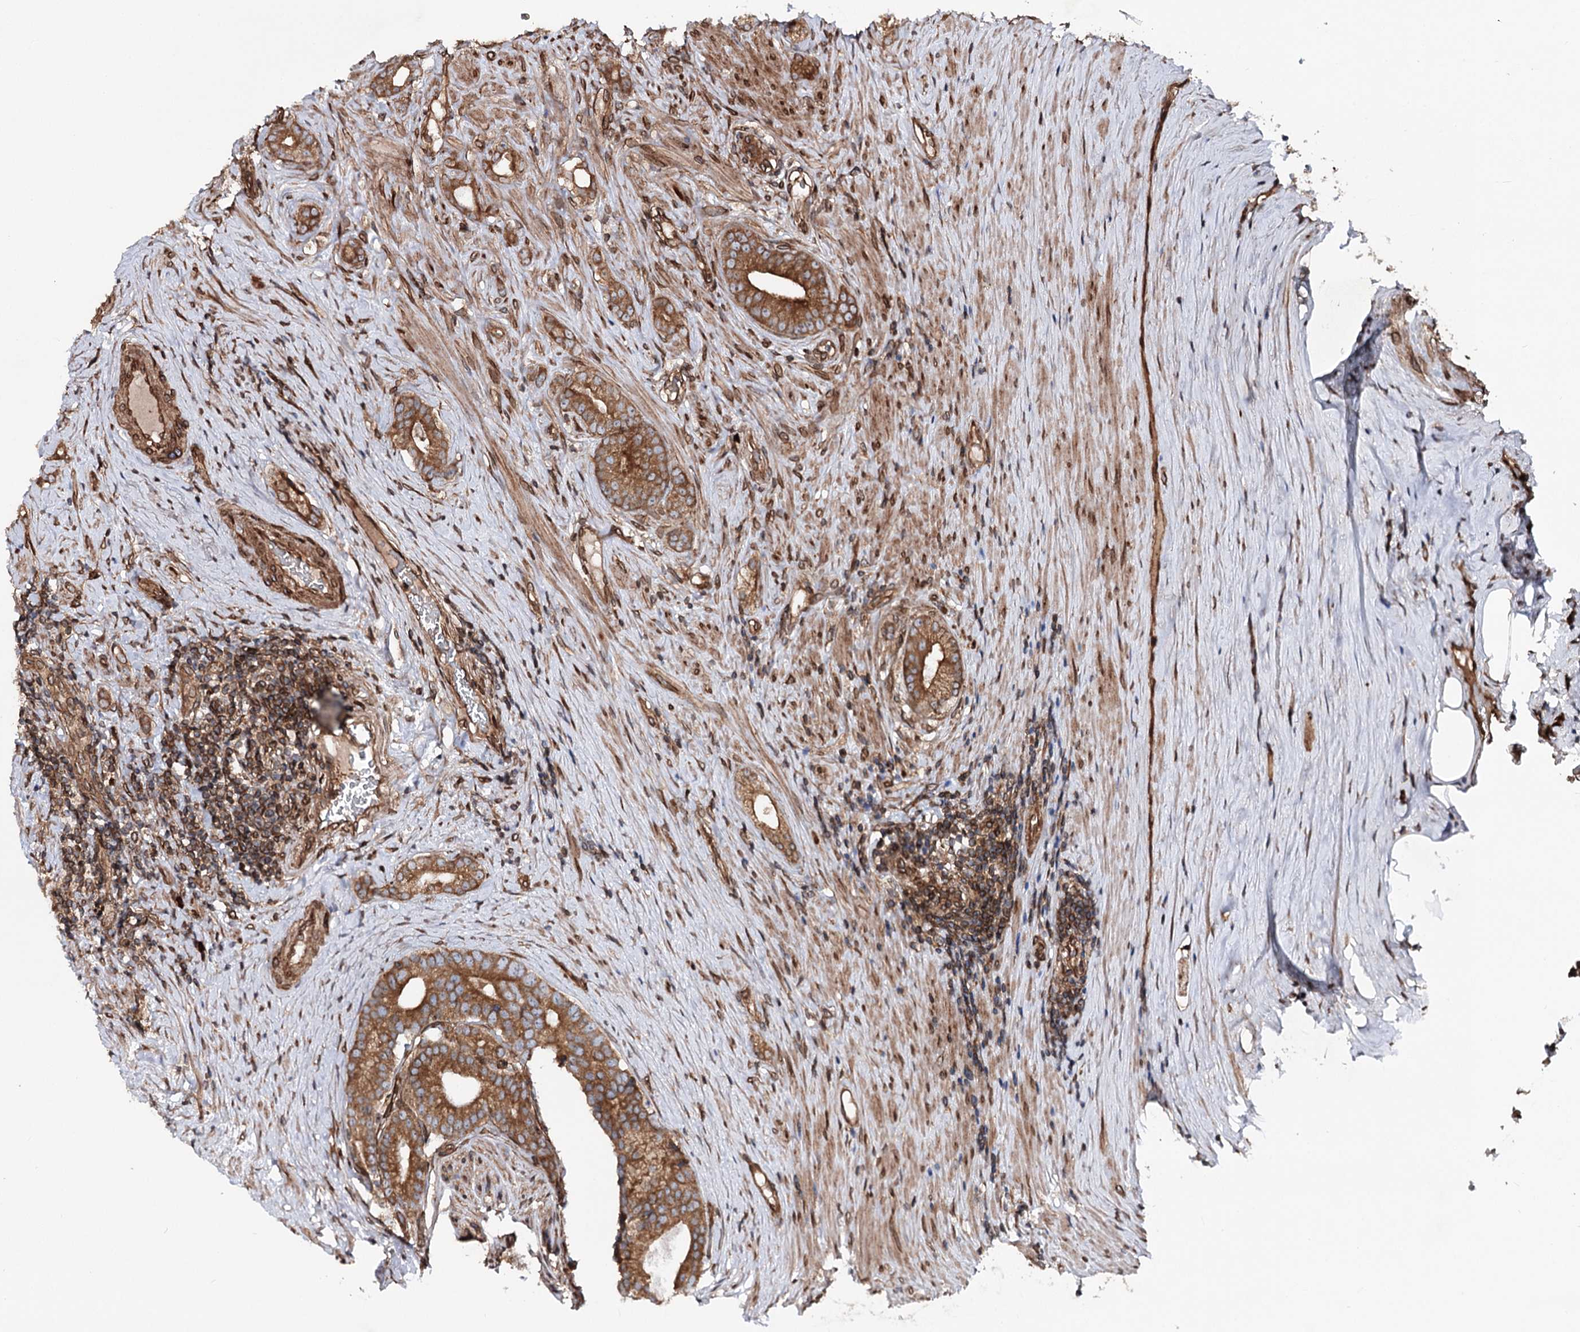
{"staining": {"intensity": "moderate", "quantity": ">75%", "location": "cytoplasmic/membranous"}, "tissue": "prostate cancer", "cell_type": "Tumor cells", "image_type": "cancer", "snomed": [{"axis": "morphology", "description": "Adenocarcinoma, Low grade"}, {"axis": "topography", "description": "Prostate"}], "caption": "Moderate cytoplasmic/membranous positivity is present in approximately >75% of tumor cells in low-grade adenocarcinoma (prostate). Immunohistochemistry stains the protein in brown and the nuclei are stained blue.", "gene": "FGFR1OP2", "patient": {"sex": "male", "age": 71}}